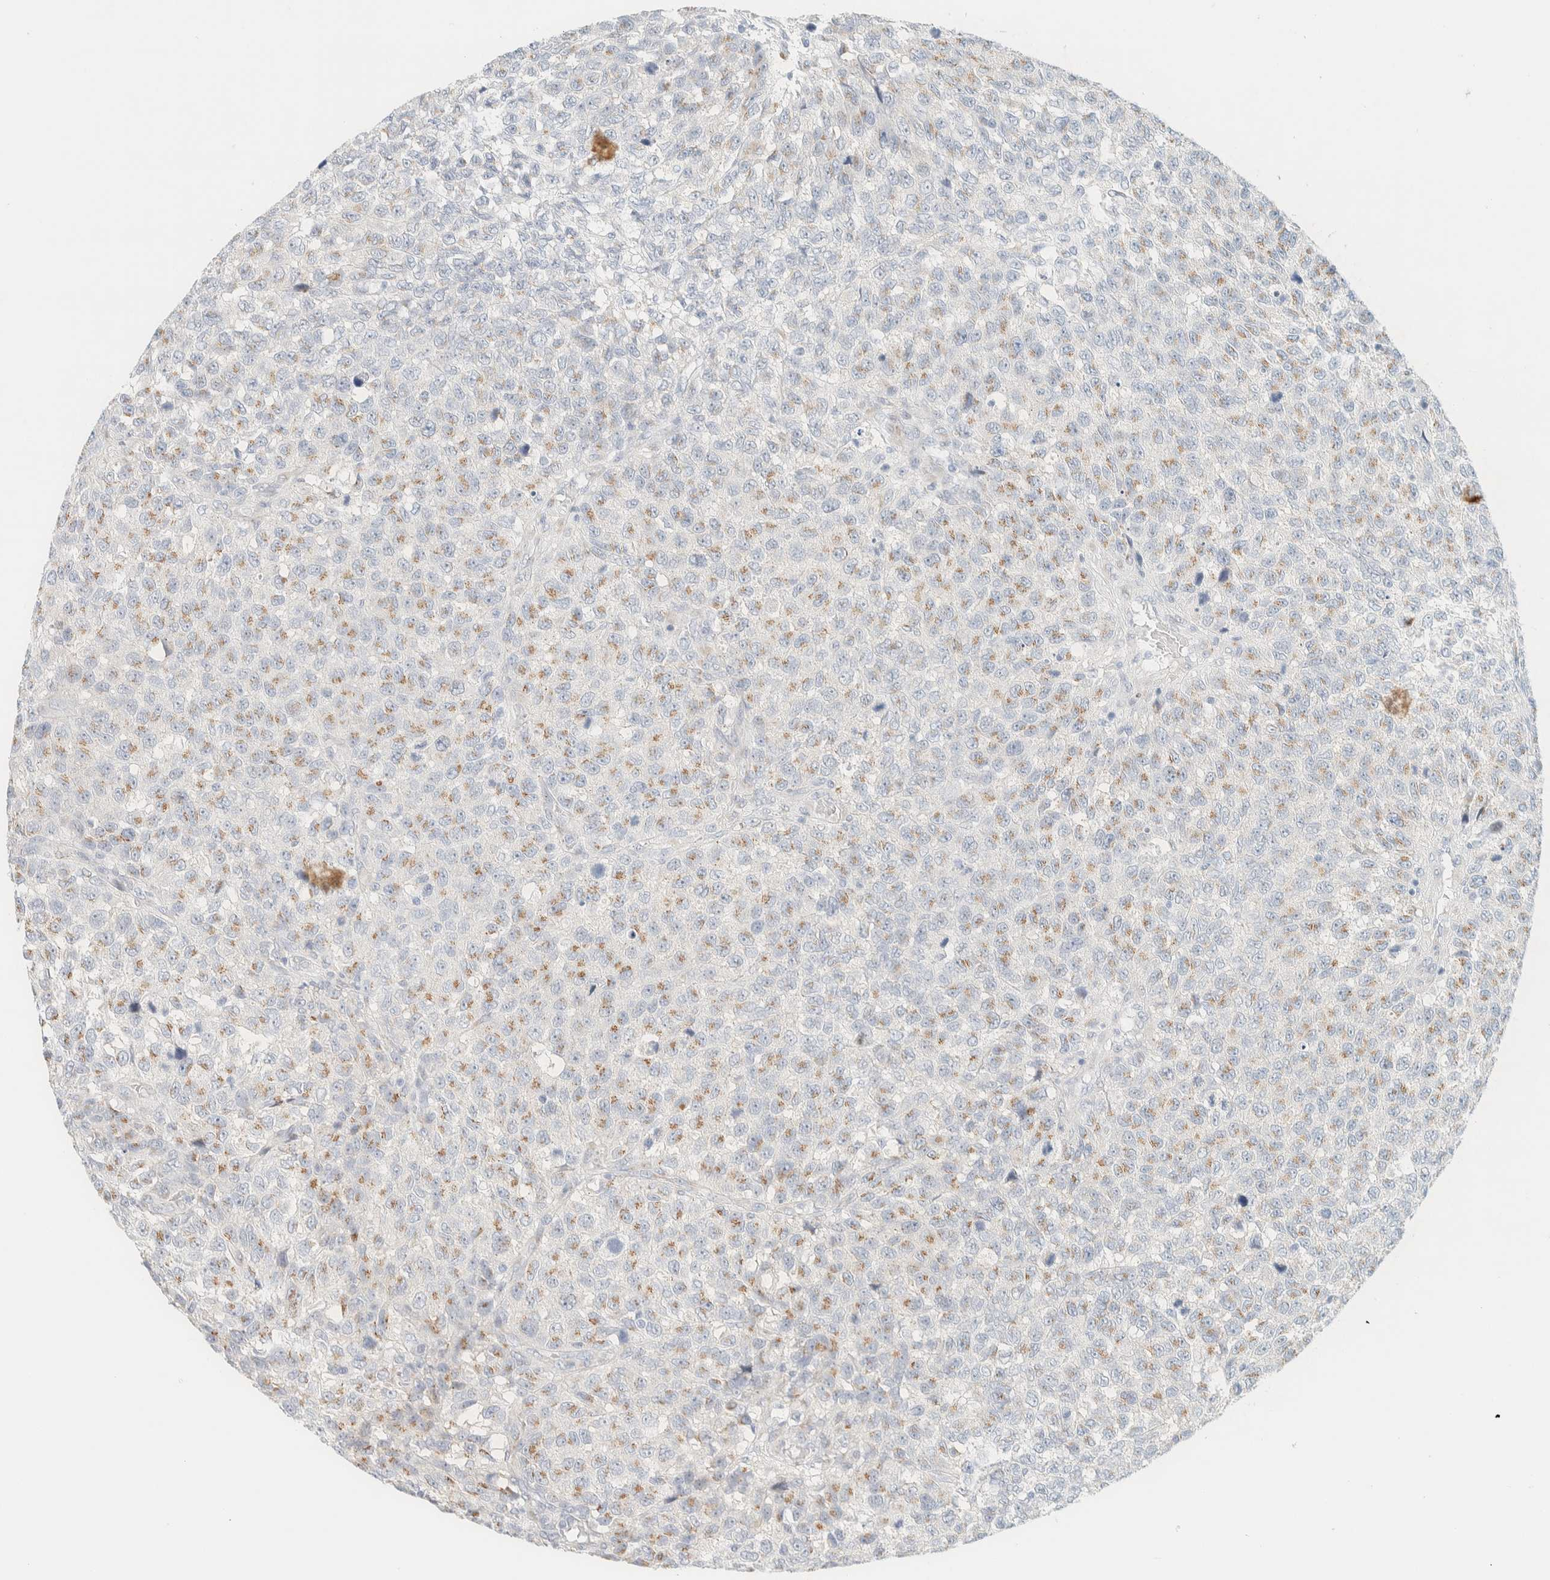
{"staining": {"intensity": "weak", "quantity": "25%-75%", "location": "cytoplasmic/membranous"}, "tissue": "testis cancer", "cell_type": "Tumor cells", "image_type": "cancer", "snomed": [{"axis": "morphology", "description": "Seminoma, NOS"}, {"axis": "topography", "description": "Testis"}], "caption": "A brown stain labels weak cytoplasmic/membranous positivity of a protein in testis cancer (seminoma) tumor cells.", "gene": "SPNS3", "patient": {"sex": "male", "age": 59}}